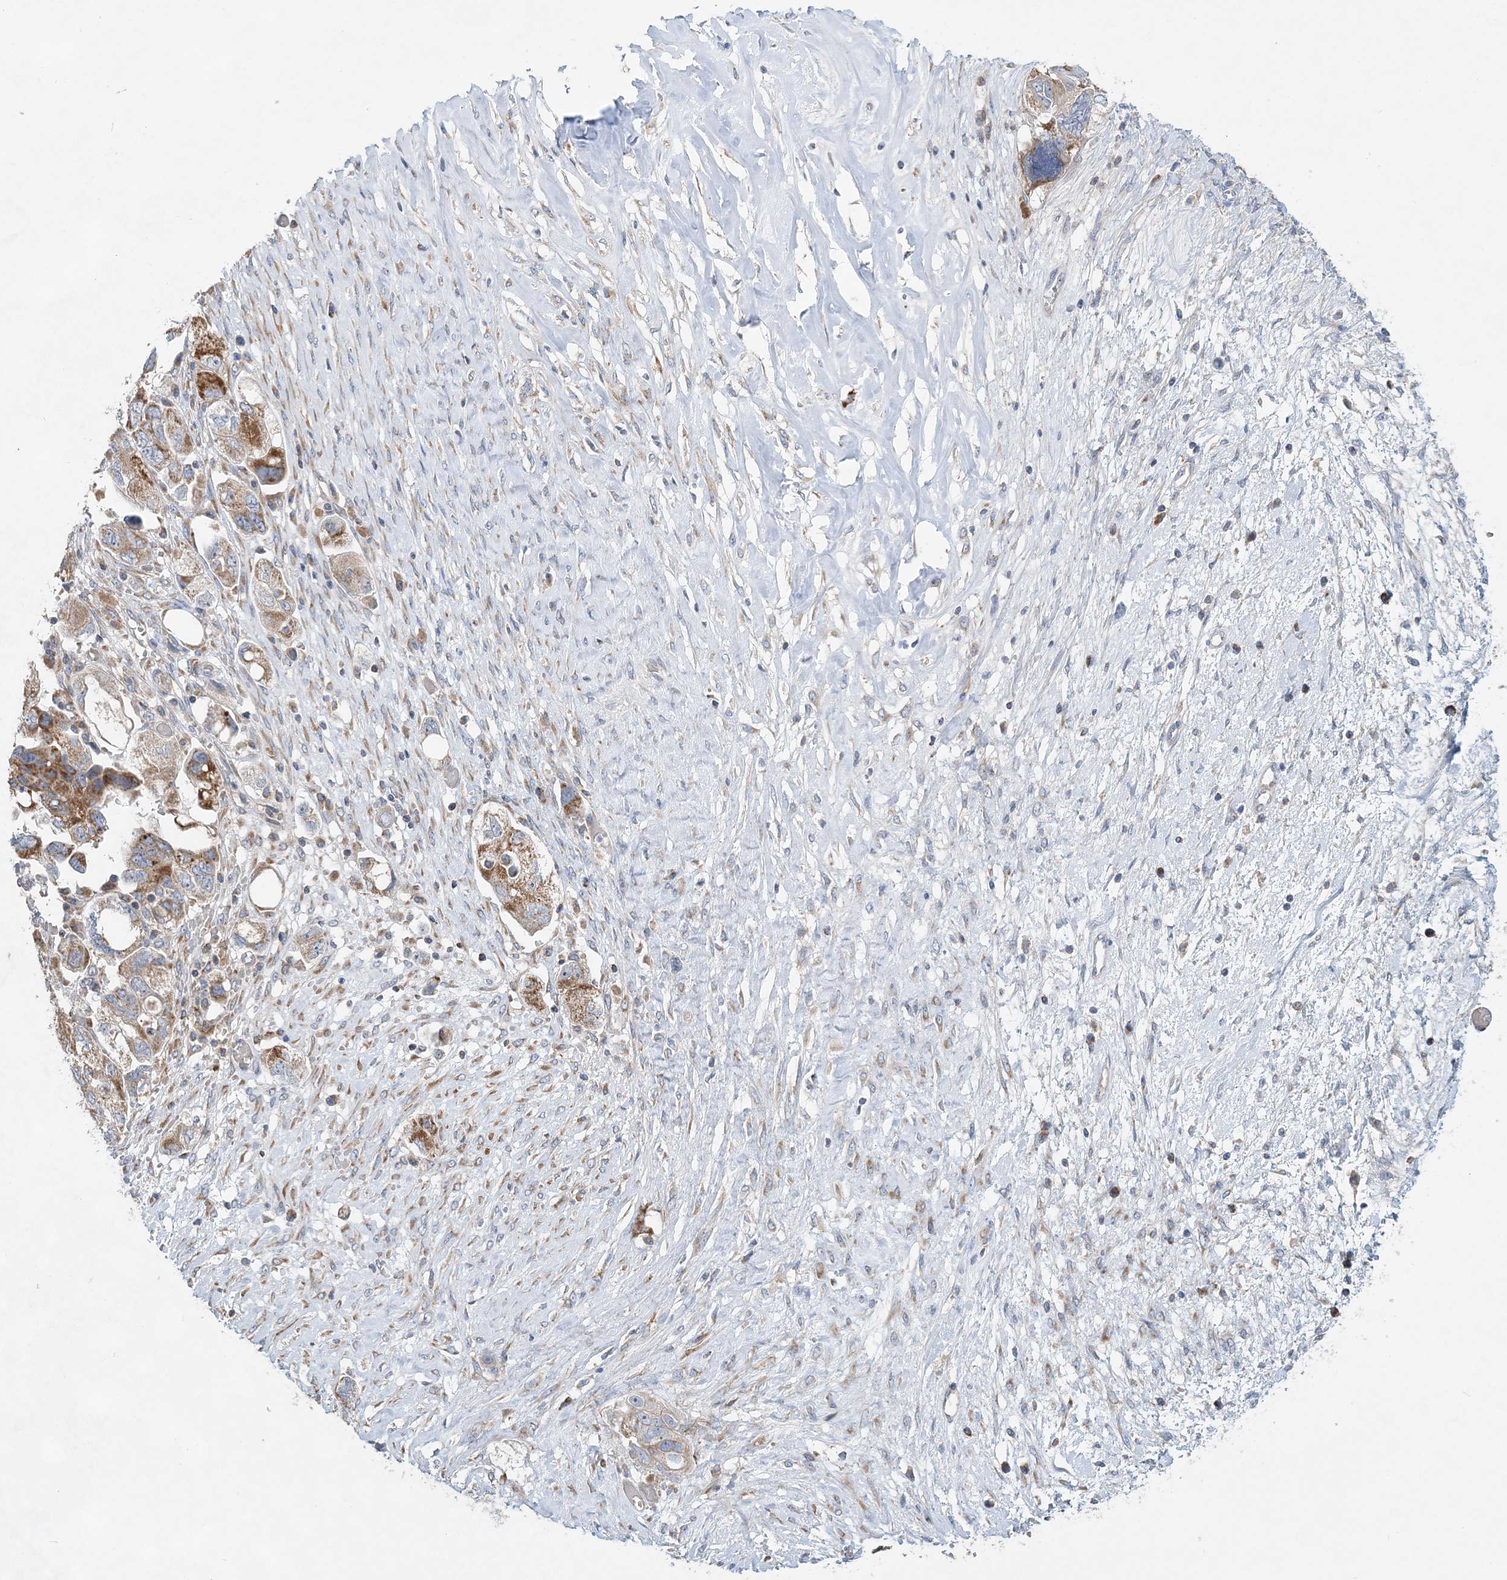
{"staining": {"intensity": "moderate", "quantity": ">75%", "location": "cytoplasmic/membranous"}, "tissue": "ovarian cancer", "cell_type": "Tumor cells", "image_type": "cancer", "snomed": [{"axis": "morphology", "description": "Carcinoma, NOS"}, {"axis": "morphology", "description": "Cystadenocarcinoma, serous, NOS"}, {"axis": "topography", "description": "Ovary"}], "caption": "Protein staining by IHC displays moderate cytoplasmic/membranous staining in approximately >75% of tumor cells in ovarian cancer.", "gene": "TRAPPC13", "patient": {"sex": "female", "age": 69}}